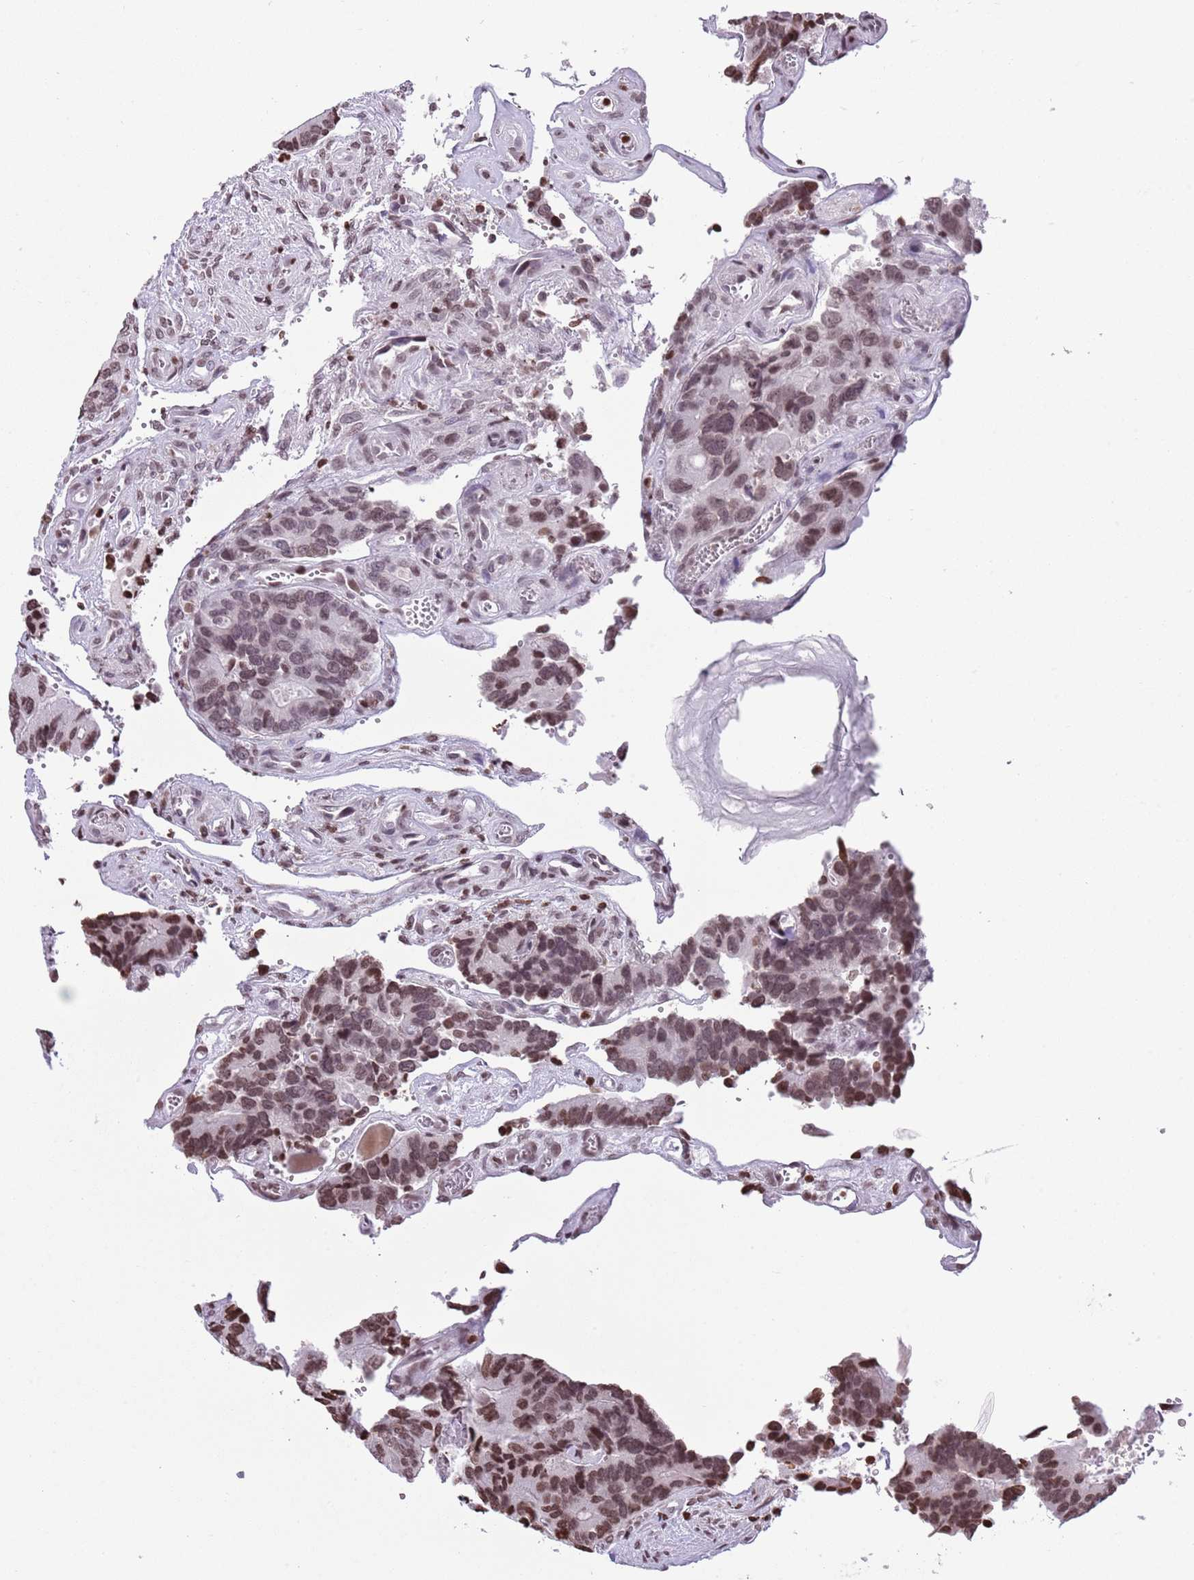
{"staining": {"intensity": "moderate", "quantity": ">75%", "location": "nuclear"}, "tissue": "colorectal cancer", "cell_type": "Tumor cells", "image_type": "cancer", "snomed": [{"axis": "morphology", "description": "Adenocarcinoma, NOS"}, {"axis": "topography", "description": "Colon"}], "caption": "IHC staining of colorectal cancer (adenocarcinoma), which shows medium levels of moderate nuclear positivity in approximately >75% of tumor cells indicating moderate nuclear protein staining. The staining was performed using DAB (3,3'-diaminobenzidine) (brown) for protein detection and nuclei were counterstained in hematoxylin (blue).", "gene": "KPNA3", "patient": {"sex": "male", "age": 84}}